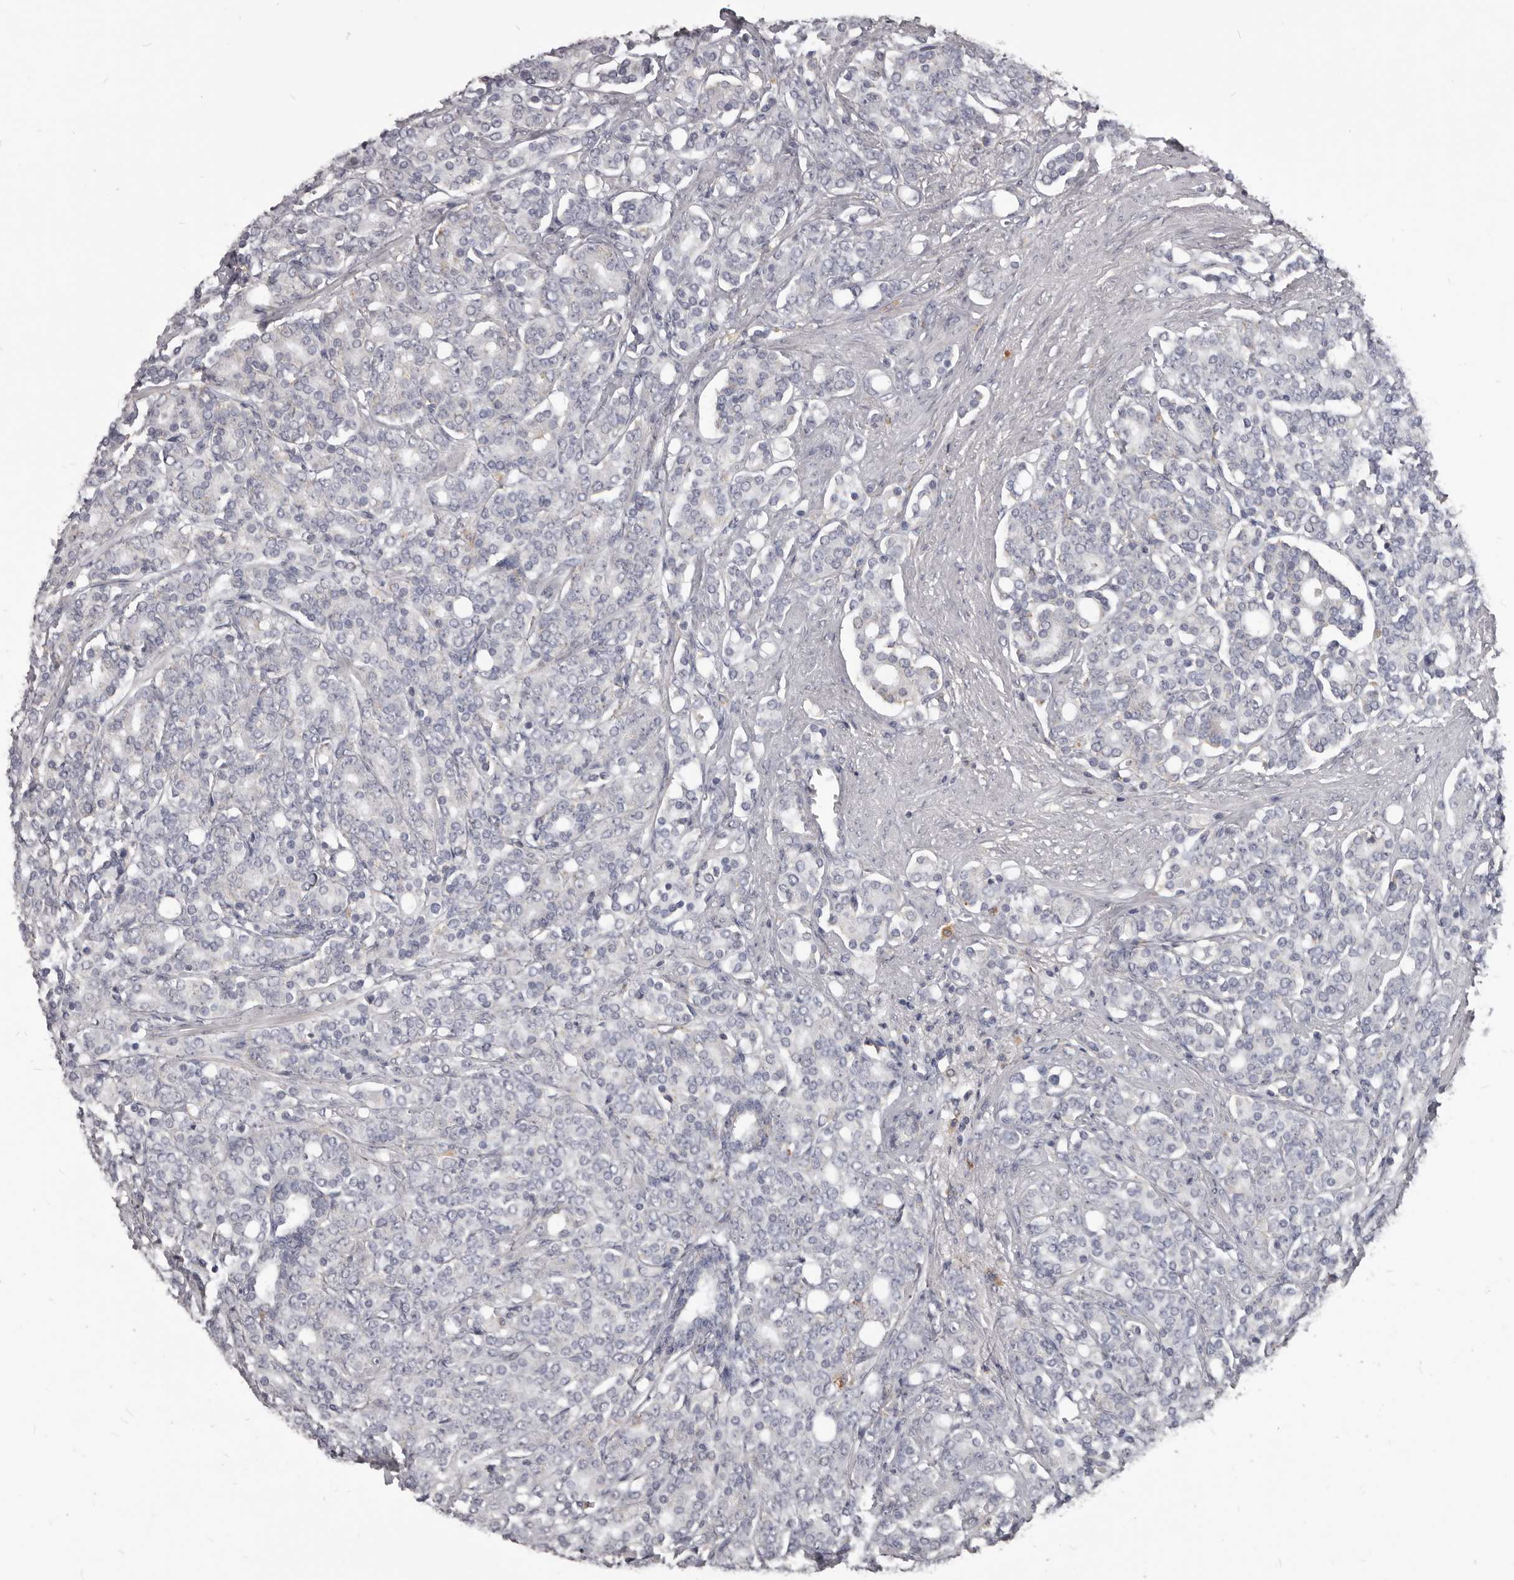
{"staining": {"intensity": "negative", "quantity": "none", "location": "none"}, "tissue": "prostate cancer", "cell_type": "Tumor cells", "image_type": "cancer", "snomed": [{"axis": "morphology", "description": "Adenocarcinoma, High grade"}, {"axis": "topography", "description": "Prostate"}], "caption": "IHC image of neoplastic tissue: human prostate adenocarcinoma (high-grade) stained with DAB demonstrates no significant protein staining in tumor cells. (Stains: DAB (3,3'-diaminobenzidine) IHC with hematoxylin counter stain, Microscopy: brightfield microscopy at high magnification).", "gene": "PI4K2A", "patient": {"sex": "male", "age": 62}}